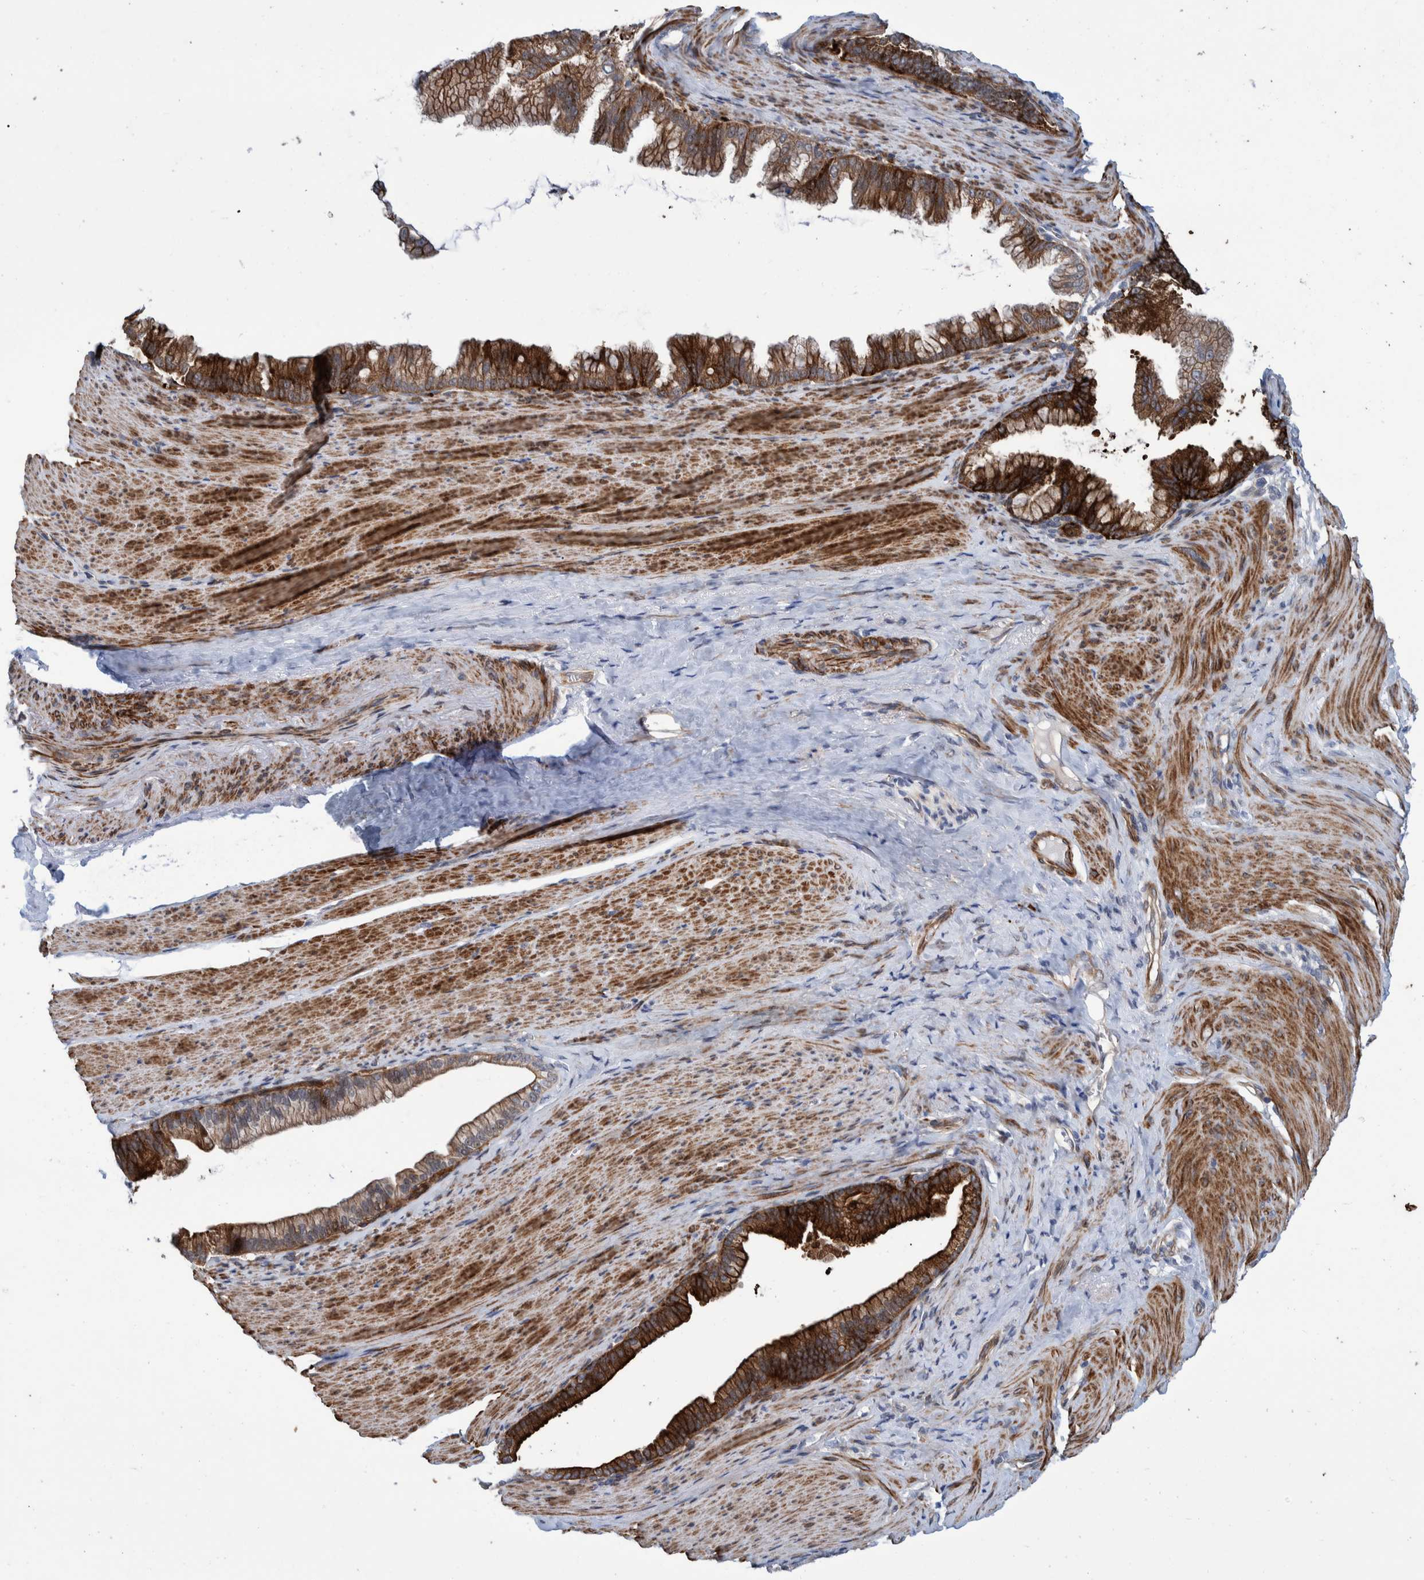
{"staining": {"intensity": "strong", "quantity": ">75%", "location": "cytoplasmic/membranous"}, "tissue": "pancreatic cancer", "cell_type": "Tumor cells", "image_type": "cancer", "snomed": [{"axis": "morphology", "description": "Adenocarcinoma, NOS"}, {"axis": "topography", "description": "Pancreas"}], "caption": "About >75% of tumor cells in pancreatic adenocarcinoma display strong cytoplasmic/membranous protein positivity as visualized by brown immunohistochemical staining.", "gene": "MKS1", "patient": {"sex": "male", "age": 69}}